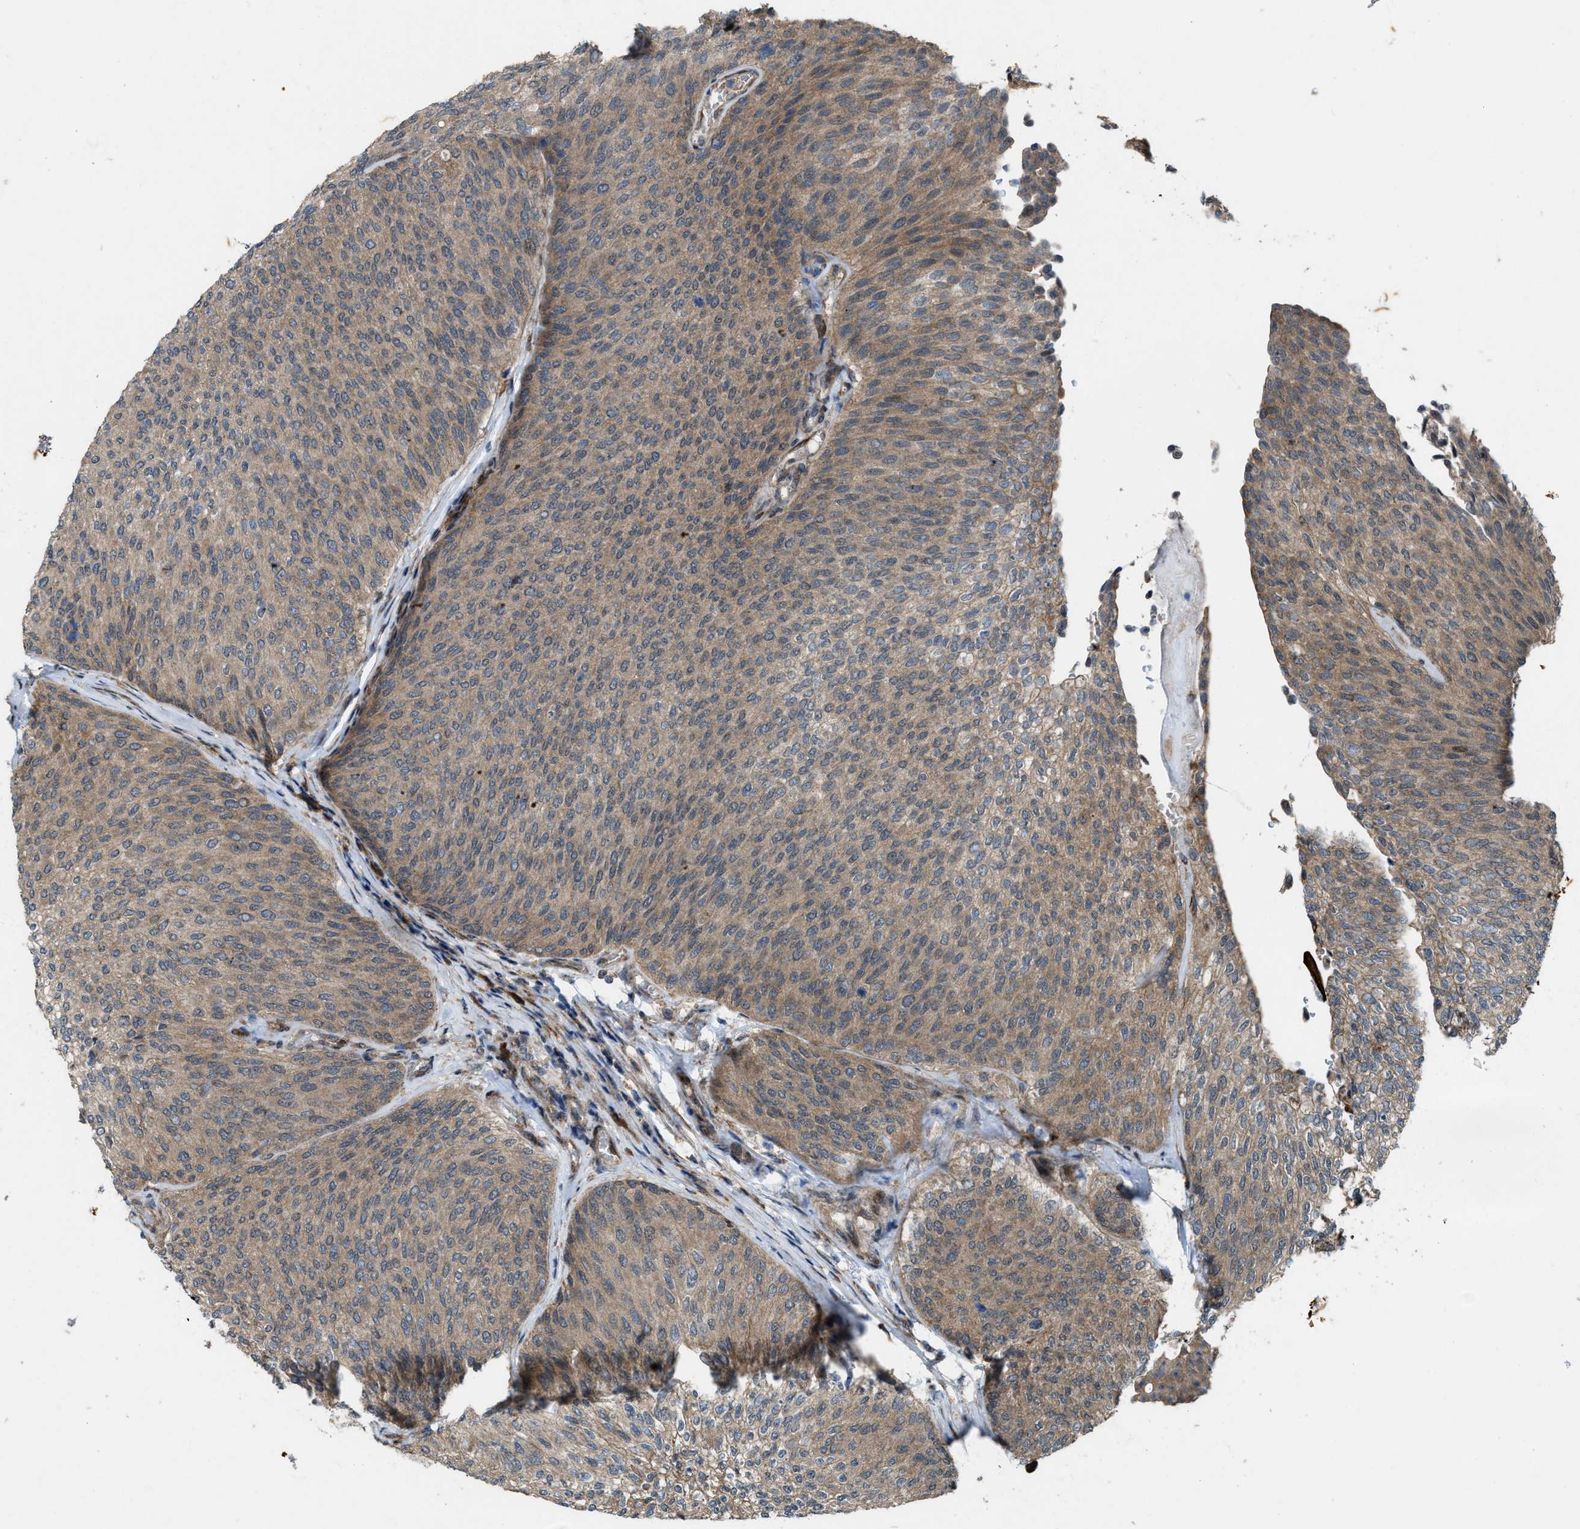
{"staining": {"intensity": "weak", "quantity": ">75%", "location": "cytoplasmic/membranous"}, "tissue": "urothelial cancer", "cell_type": "Tumor cells", "image_type": "cancer", "snomed": [{"axis": "morphology", "description": "Urothelial carcinoma, Low grade"}, {"axis": "topography", "description": "Urinary bladder"}], "caption": "Immunohistochemical staining of low-grade urothelial carcinoma displays low levels of weak cytoplasmic/membranous positivity in about >75% of tumor cells.", "gene": "LRRC72", "patient": {"sex": "female", "age": 79}}